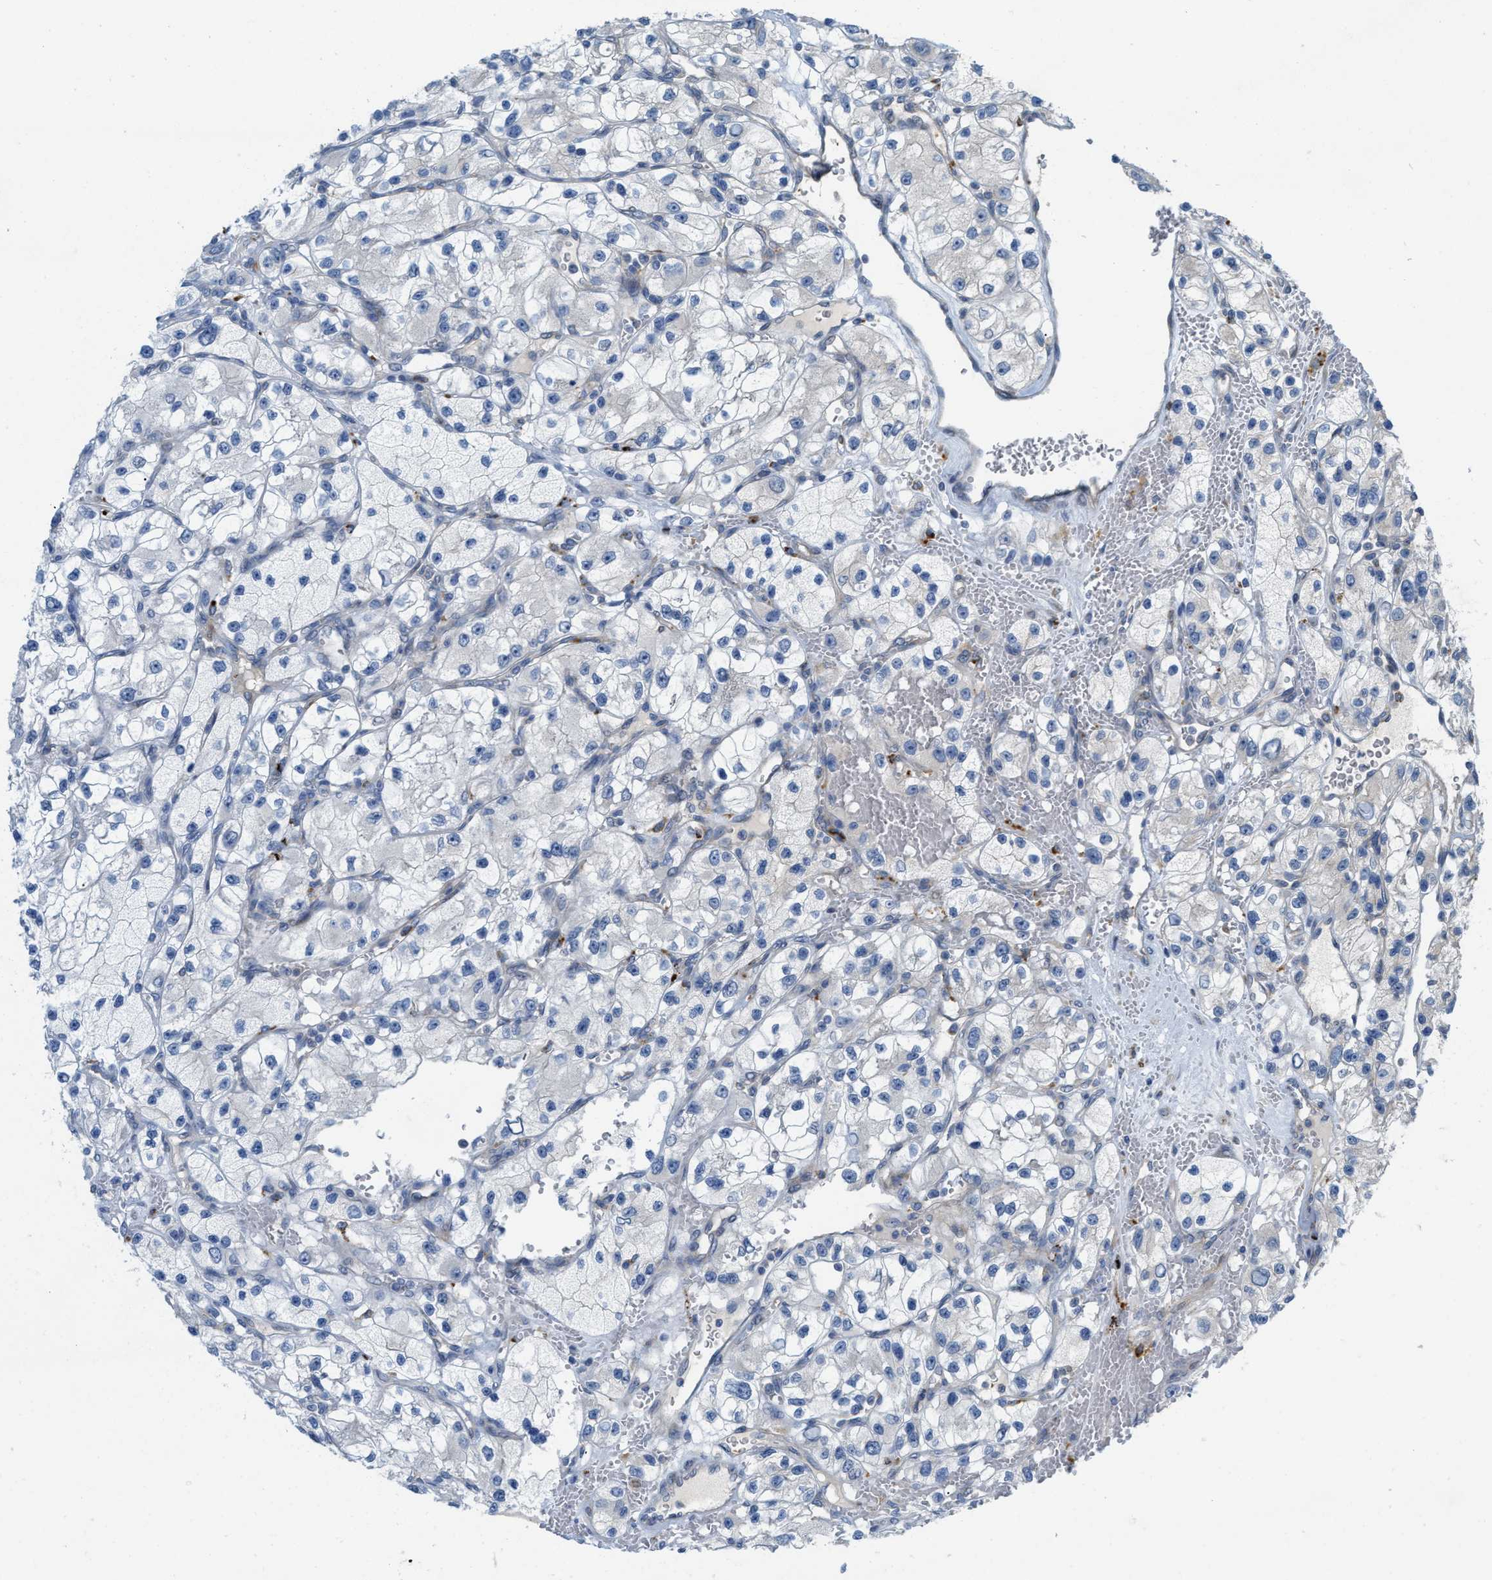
{"staining": {"intensity": "negative", "quantity": "none", "location": "none"}, "tissue": "renal cancer", "cell_type": "Tumor cells", "image_type": "cancer", "snomed": [{"axis": "morphology", "description": "Adenocarcinoma, NOS"}, {"axis": "topography", "description": "Kidney"}], "caption": "The photomicrograph displays no significant staining in tumor cells of renal cancer (adenocarcinoma).", "gene": "KLHDC10", "patient": {"sex": "female", "age": 57}}